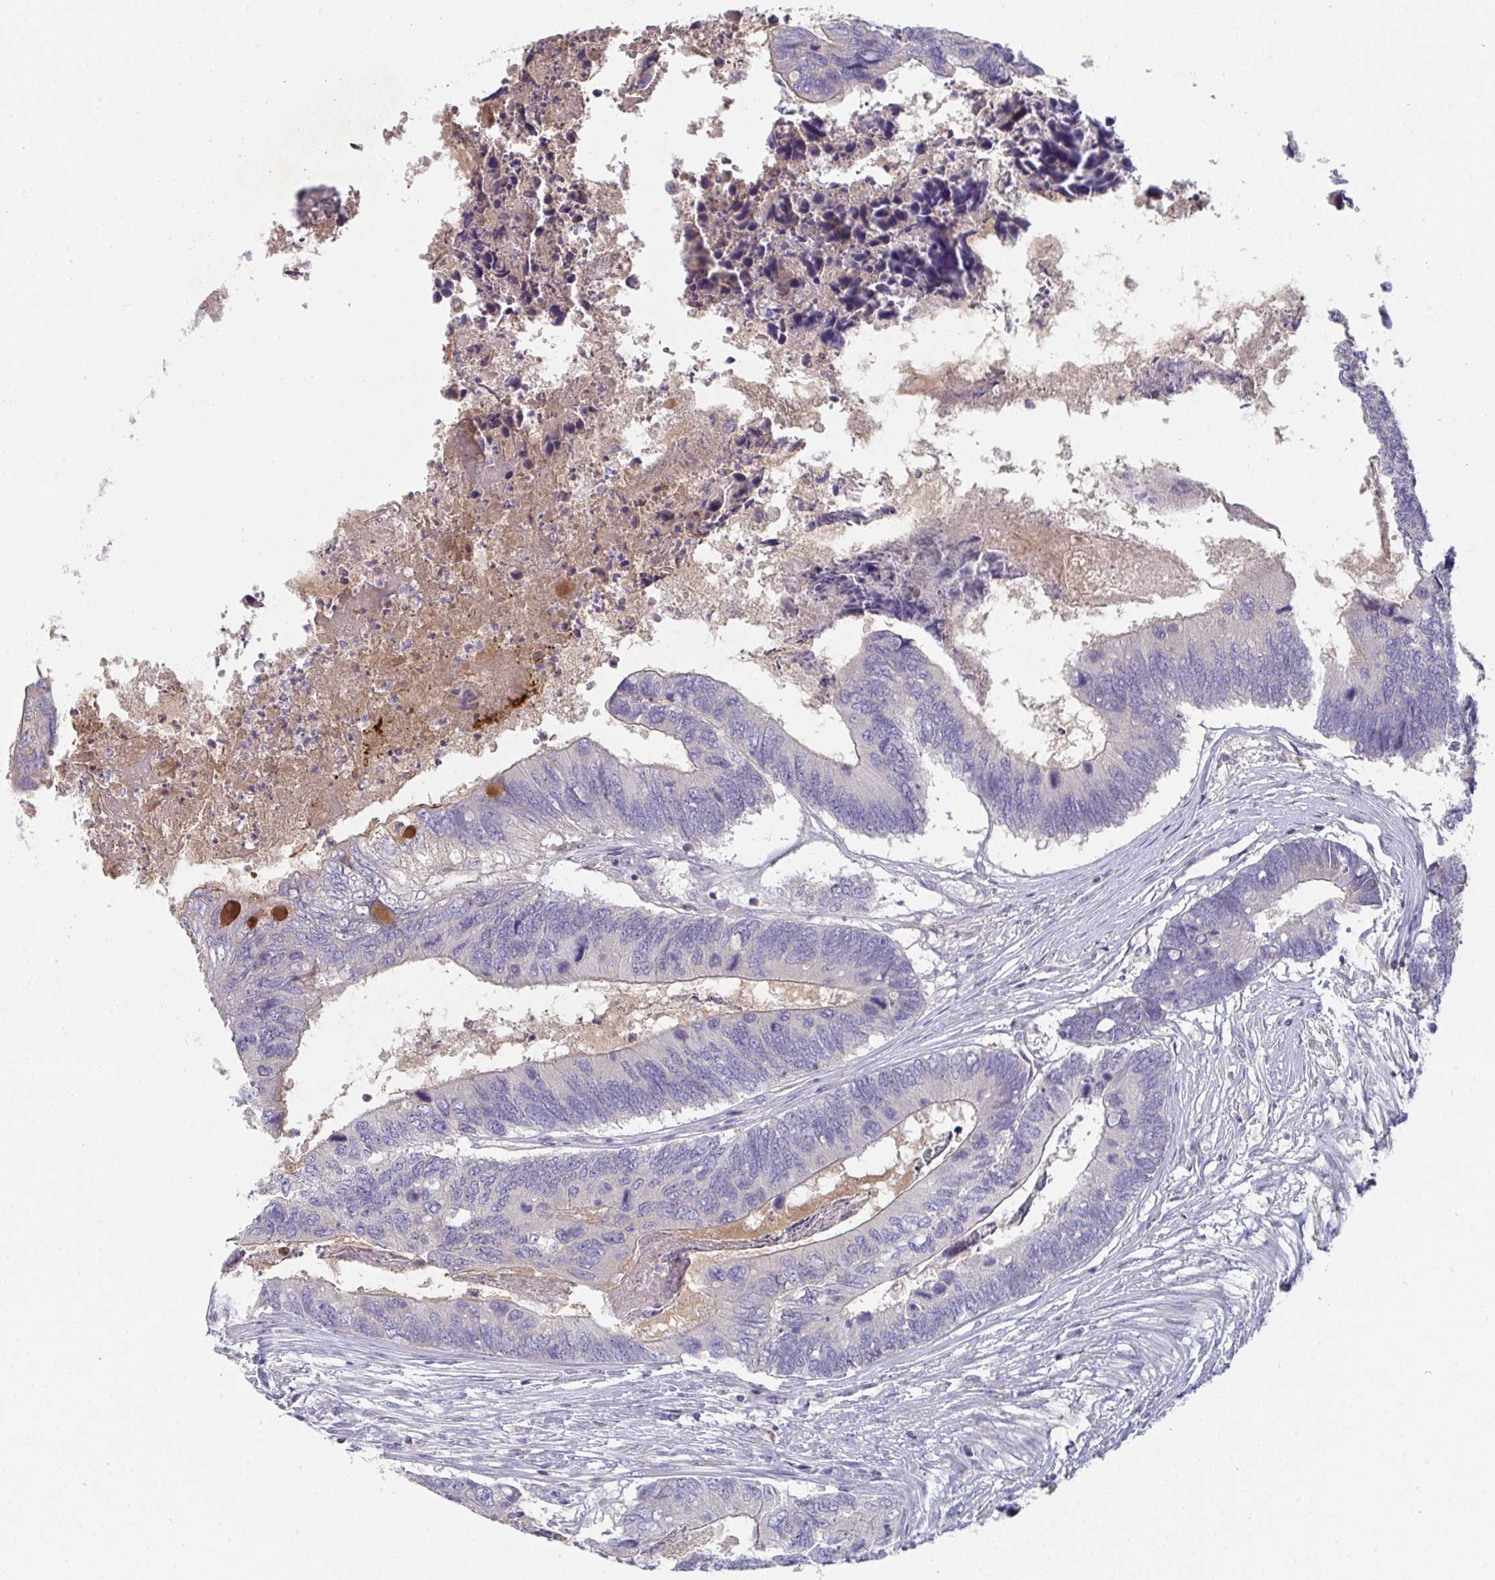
{"staining": {"intensity": "negative", "quantity": "none", "location": "none"}, "tissue": "colorectal cancer", "cell_type": "Tumor cells", "image_type": "cancer", "snomed": [{"axis": "morphology", "description": "Adenocarcinoma, NOS"}, {"axis": "topography", "description": "Colon"}], "caption": "A photomicrograph of human colorectal cancer is negative for staining in tumor cells. (DAB (3,3'-diaminobenzidine) immunohistochemistry (IHC) visualized using brightfield microscopy, high magnification).", "gene": "HGFAC", "patient": {"sex": "female", "age": 67}}